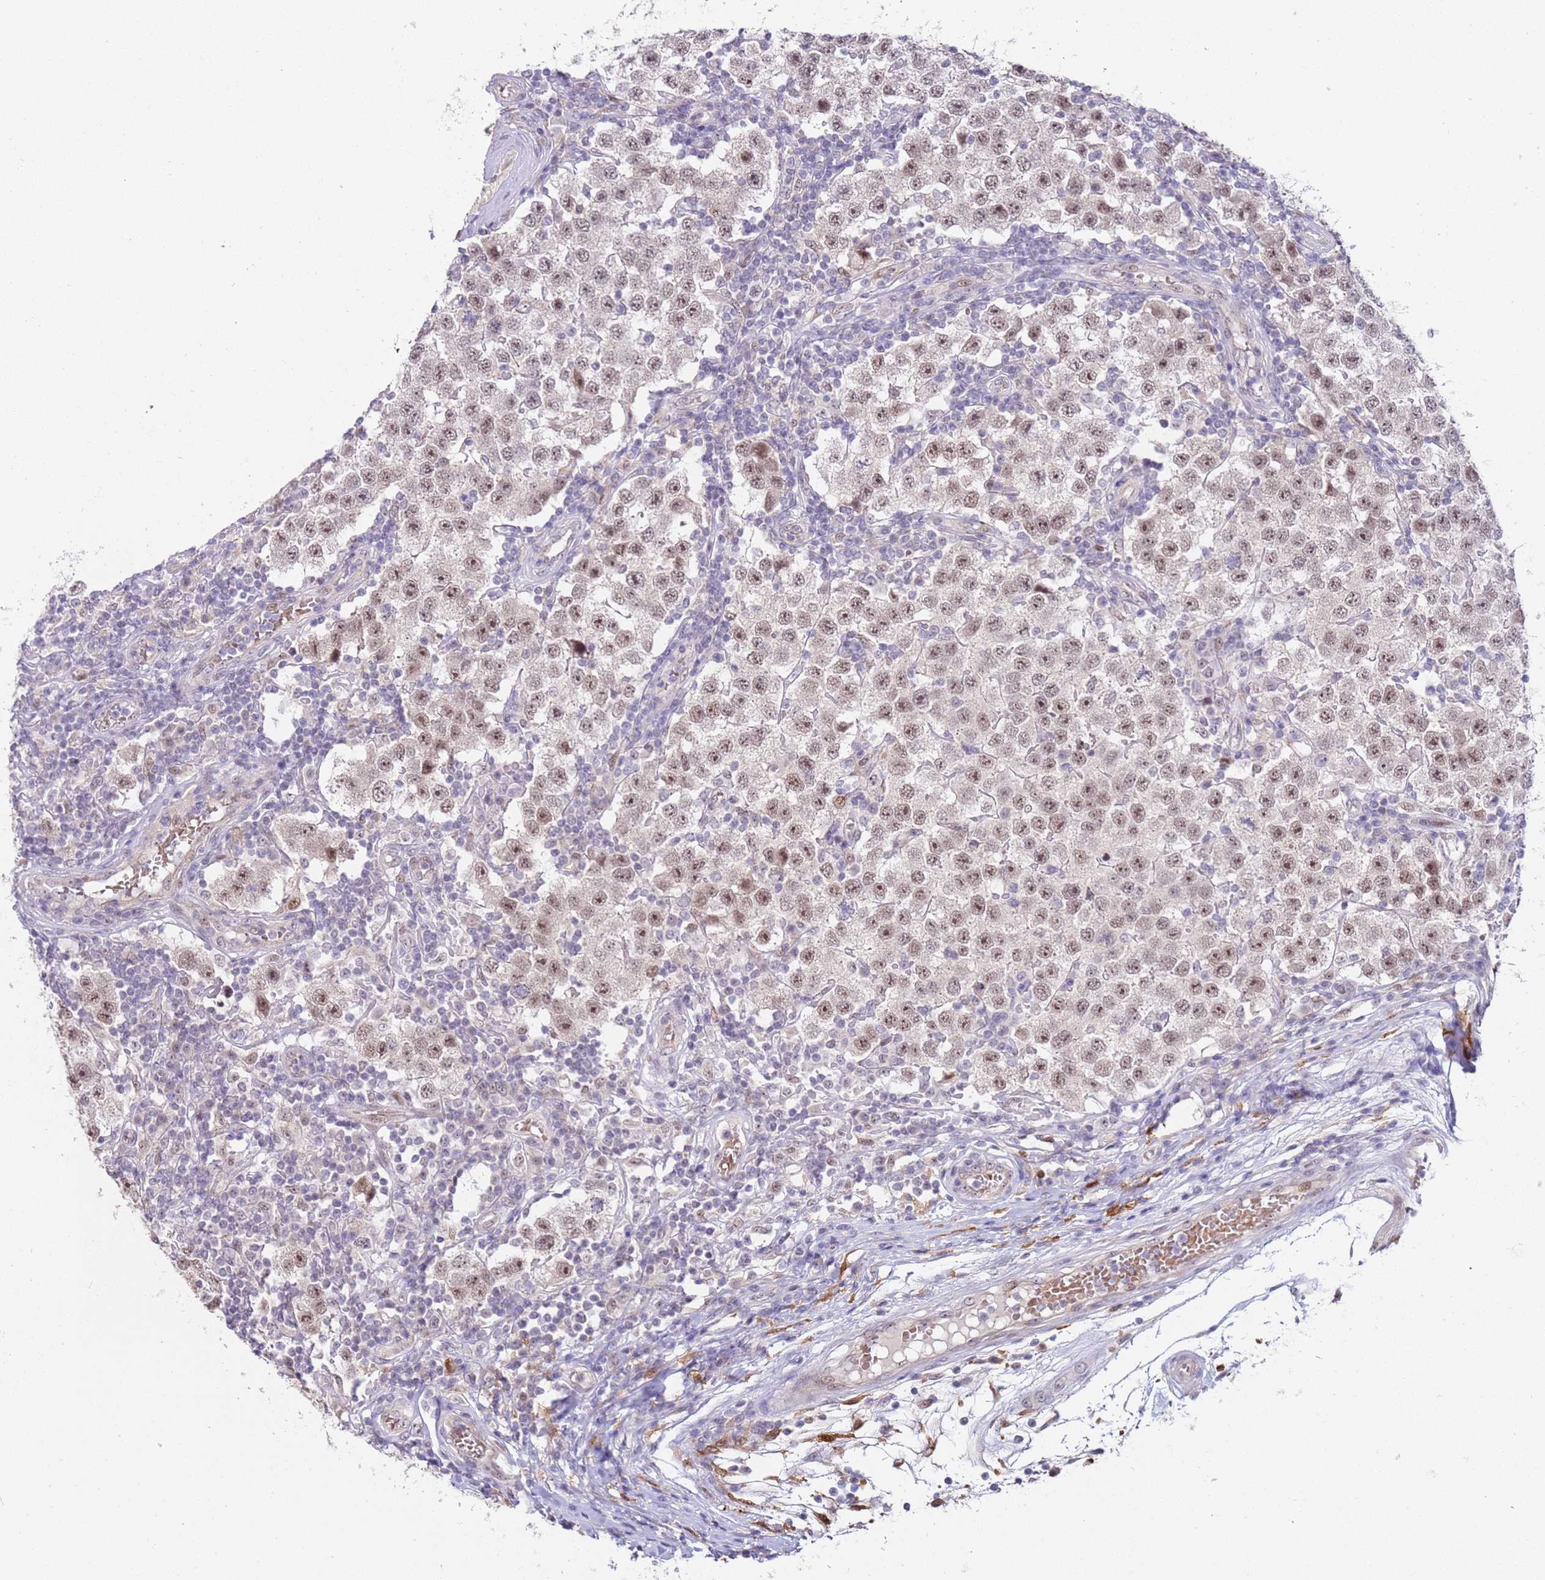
{"staining": {"intensity": "weak", "quantity": "25%-75%", "location": "nuclear"}, "tissue": "testis cancer", "cell_type": "Tumor cells", "image_type": "cancer", "snomed": [{"axis": "morphology", "description": "Seminoma, NOS"}, {"axis": "topography", "description": "Testis"}], "caption": "The image reveals staining of testis cancer (seminoma), revealing weak nuclear protein expression (brown color) within tumor cells.", "gene": "LGALSL", "patient": {"sex": "male", "age": 34}}